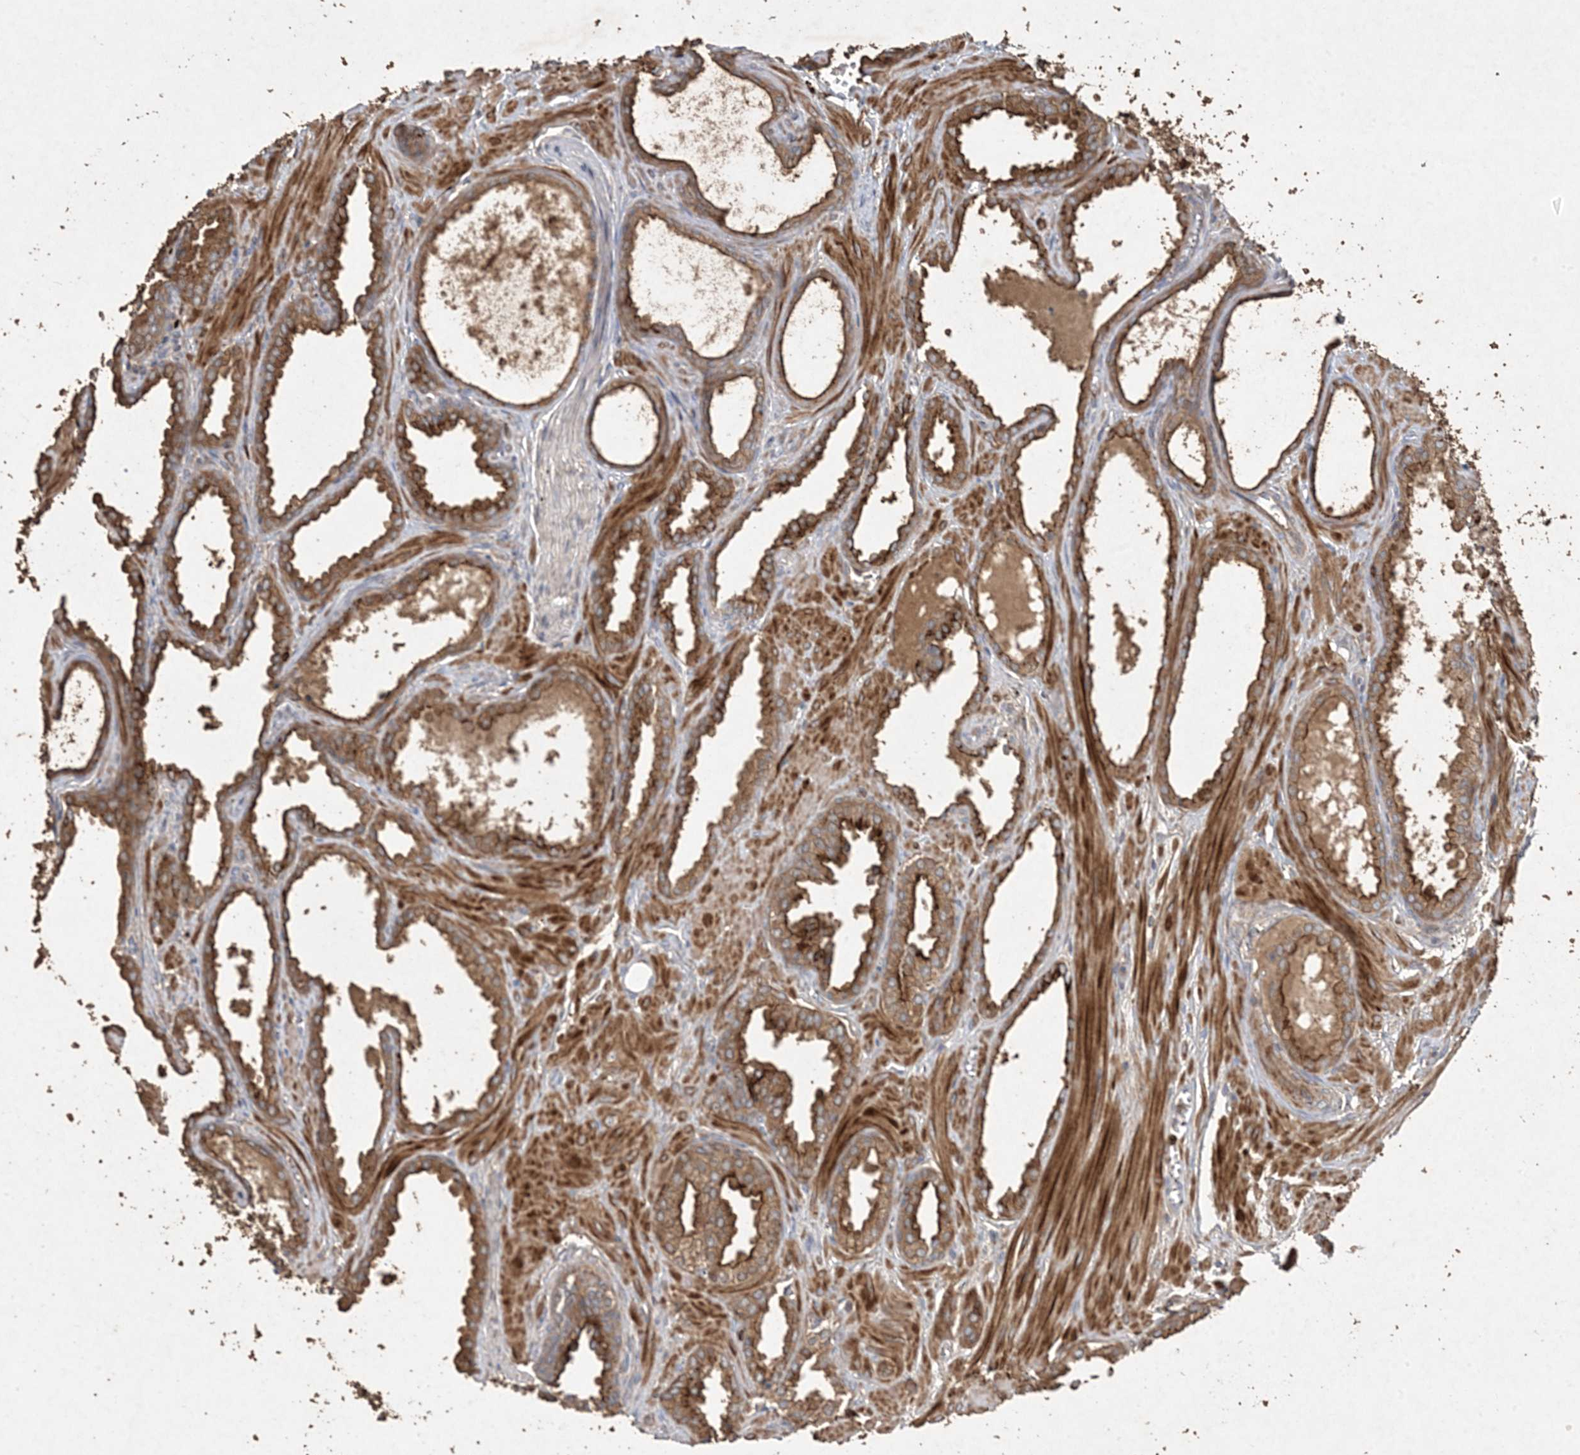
{"staining": {"intensity": "moderate", "quantity": ">75%", "location": "cytoplasmic/membranous"}, "tissue": "prostate cancer", "cell_type": "Tumor cells", "image_type": "cancer", "snomed": [{"axis": "morphology", "description": "Adenocarcinoma, Low grade"}, {"axis": "topography", "description": "Prostate"}], "caption": "Immunohistochemistry (IHC) (DAB (3,3'-diaminobenzidine)) staining of low-grade adenocarcinoma (prostate) shows moderate cytoplasmic/membranous protein positivity in about >75% of tumor cells. (DAB (3,3'-diaminobenzidine) = brown stain, brightfield microscopy at high magnification).", "gene": "MASP2", "patient": {"sex": "male", "age": 67}}